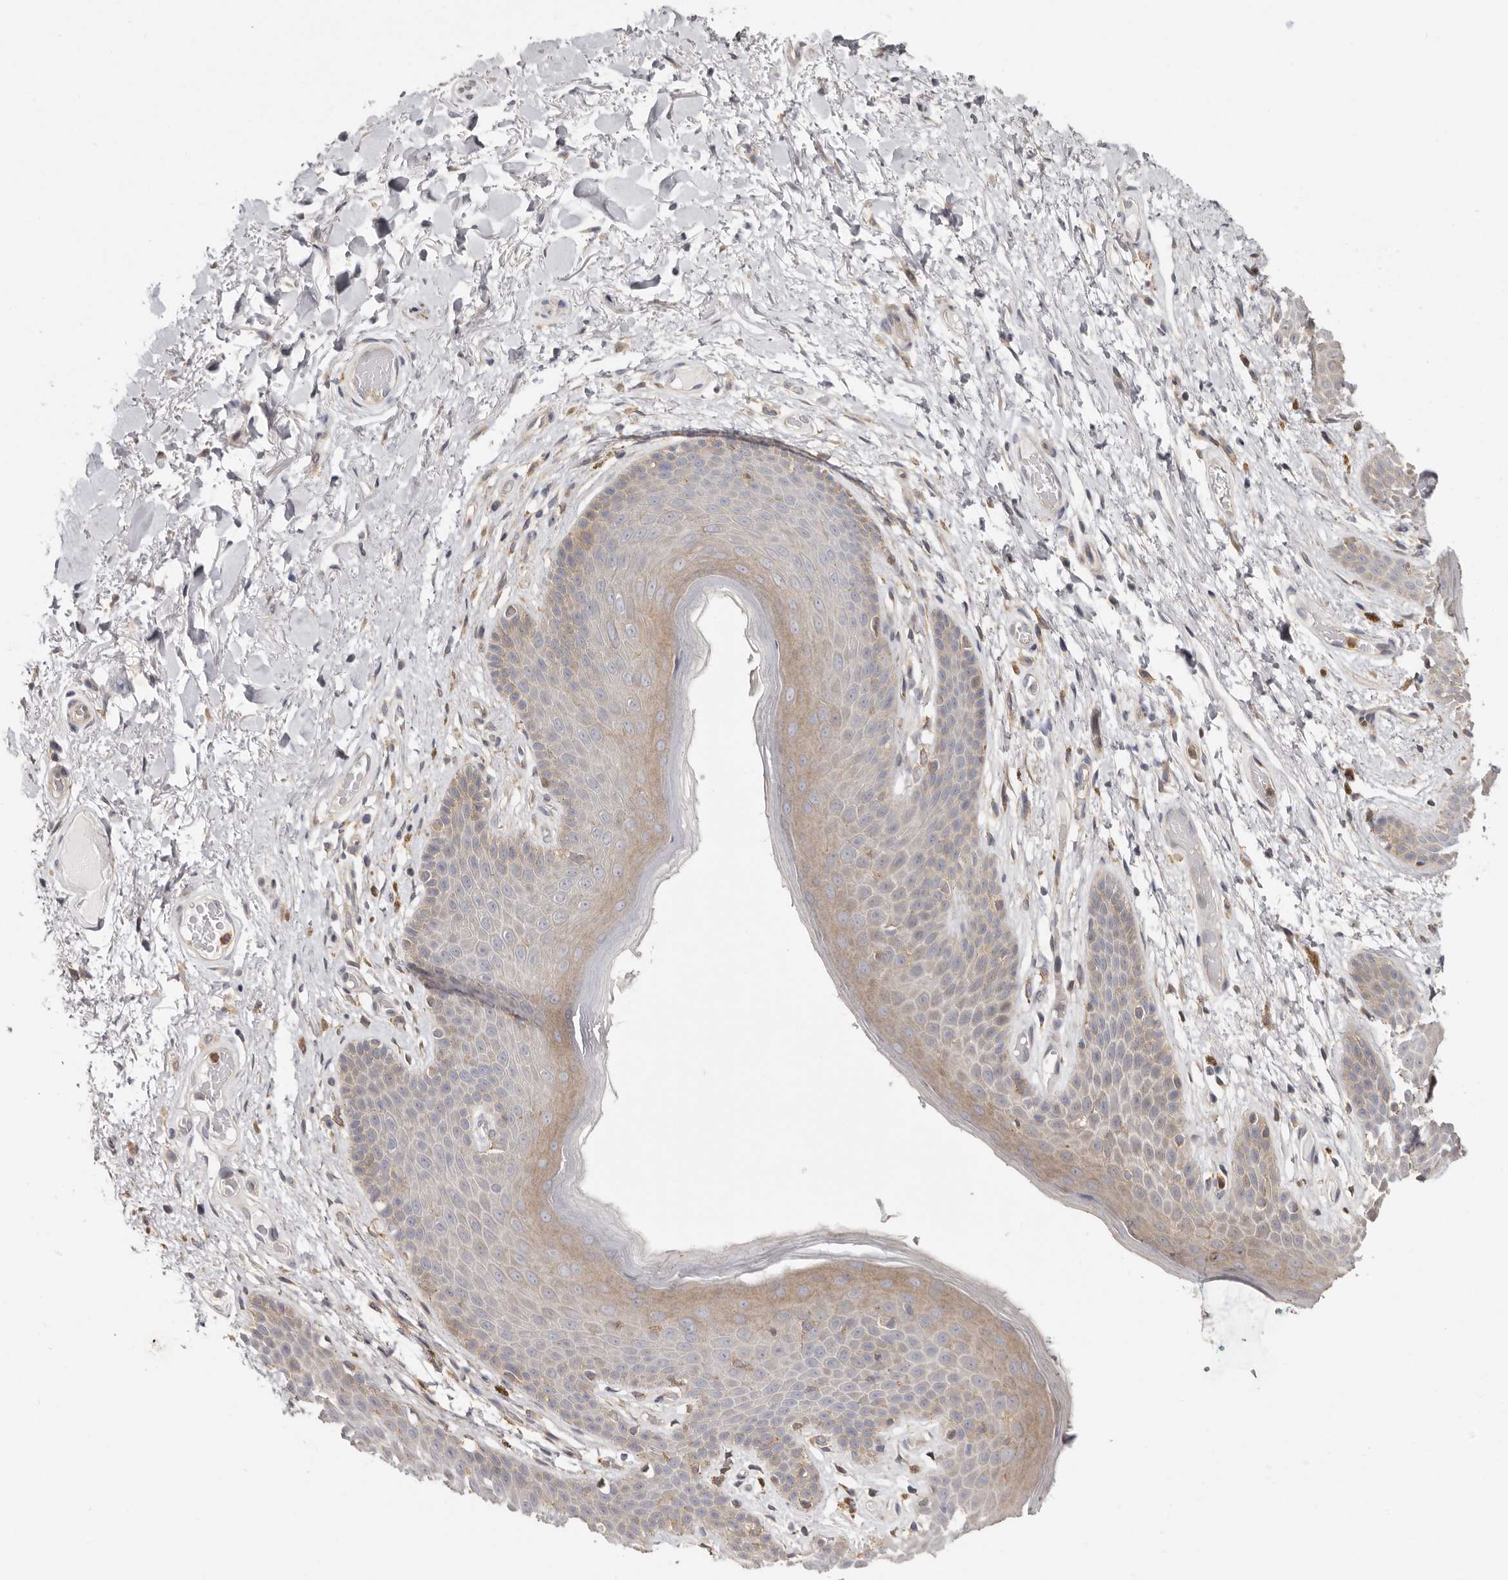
{"staining": {"intensity": "weak", "quantity": "25%-75%", "location": "cytoplasmic/membranous"}, "tissue": "skin", "cell_type": "Epidermal cells", "image_type": "normal", "snomed": [{"axis": "morphology", "description": "Normal tissue, NOS"}, {"axis": "topography", "description": "Anal"}], "caption": "The photomicrograph exhibits staining of normal skin, revealing weak cytoplasmic/membranous protein staining (brown color) within epidermal cells.", "gene": "MSRB2", "patient": {"sex": "male", "age": 74}}